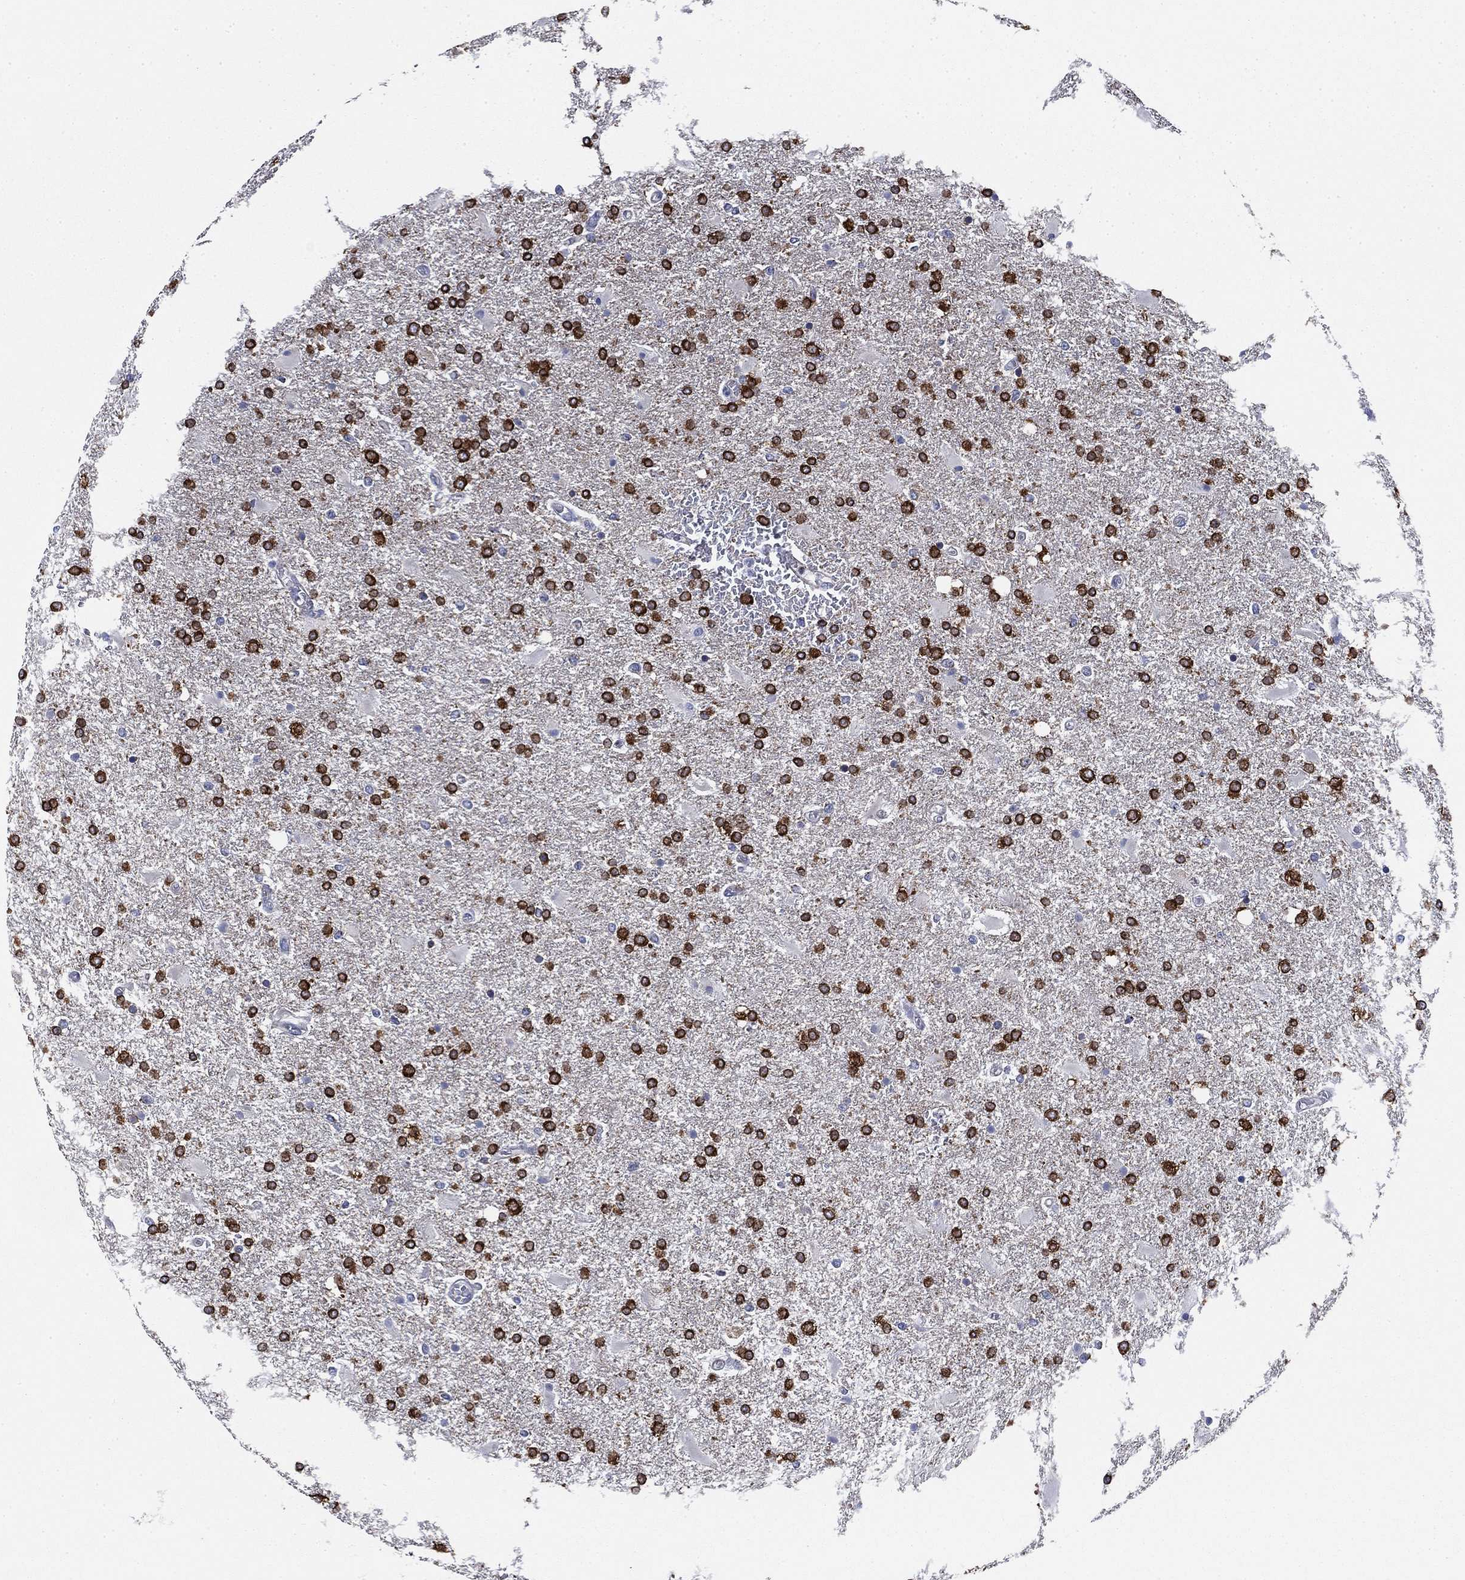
{"staining": {"intensity": "strong", "quantity": "25%-75%", "location": "cytoplasmic/membranous"}, "tissue": "glioma", "cell_type": "Tumor cells", "image_type": "cancer", "snomed": [{"axis": "morphology", "description": "Glioma, malignant, High grade"}, {"axis": "topography", "description": "Cerebral cortex"}], "caption": "This micrograph displays immunohistochemistry staining of glioma, with high strong cytoplasmic/membranous positivity in about 25%-75% of tumor cells.", "gene": "NACAD", "patient": {"sex": "male", "age": 79}}